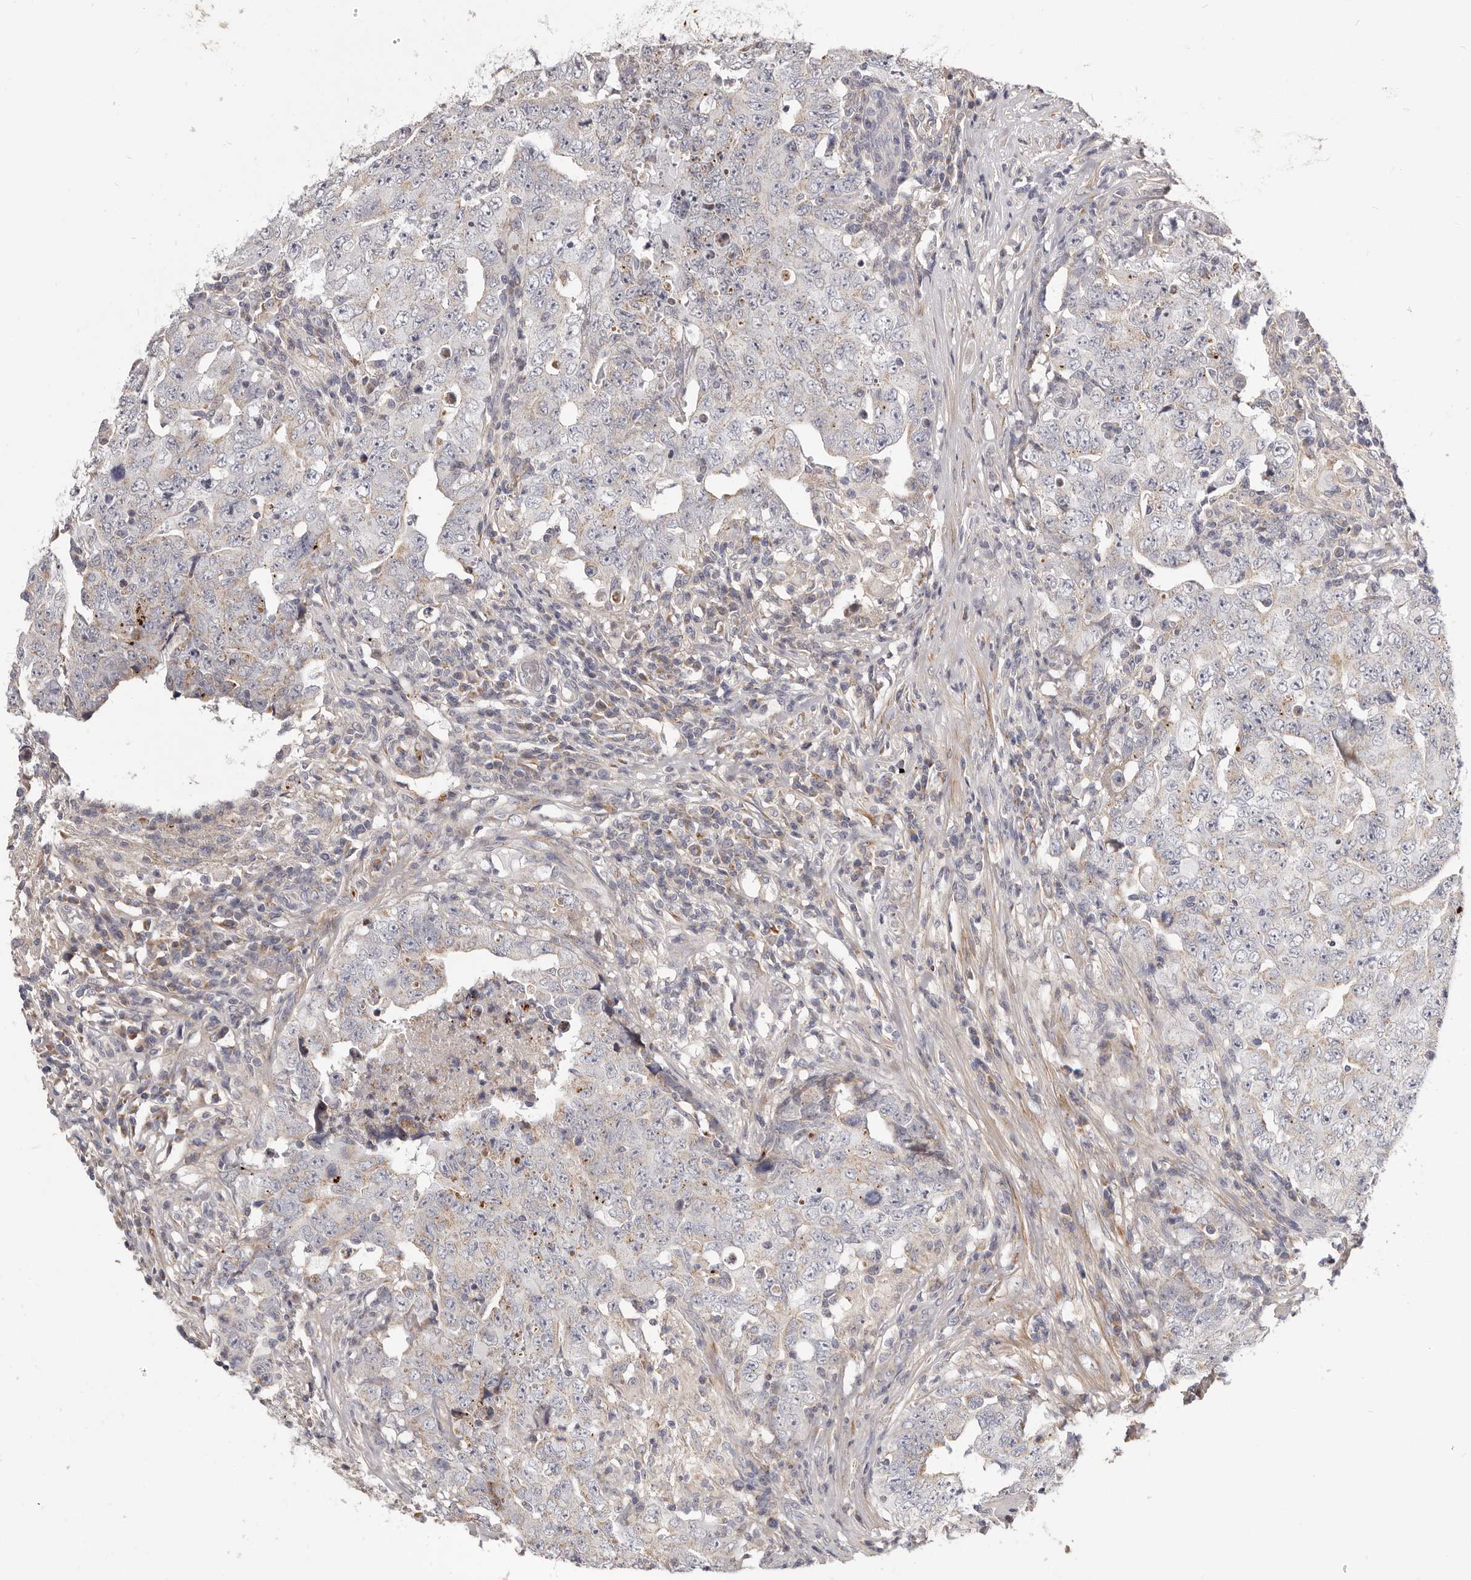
{"staining": {"intensity": "weak", "quantity": "<25%", "location": "cytoplasmic/membranous"}, "tissue": "testis cancer", "cell_type": "Tumor cells", "image_type": "cancer", "snomed": [{"axis": "morphology", "description": "Carcinoma, Embryonal, NOS"}, {"axis": "topography", "description": "Testis"}], "caption": "There is no significant staining in tumor cells of testis embryonal carcinoma.", "gene": "MRPS10", "patient": {"sex": "male", "age": 26}}